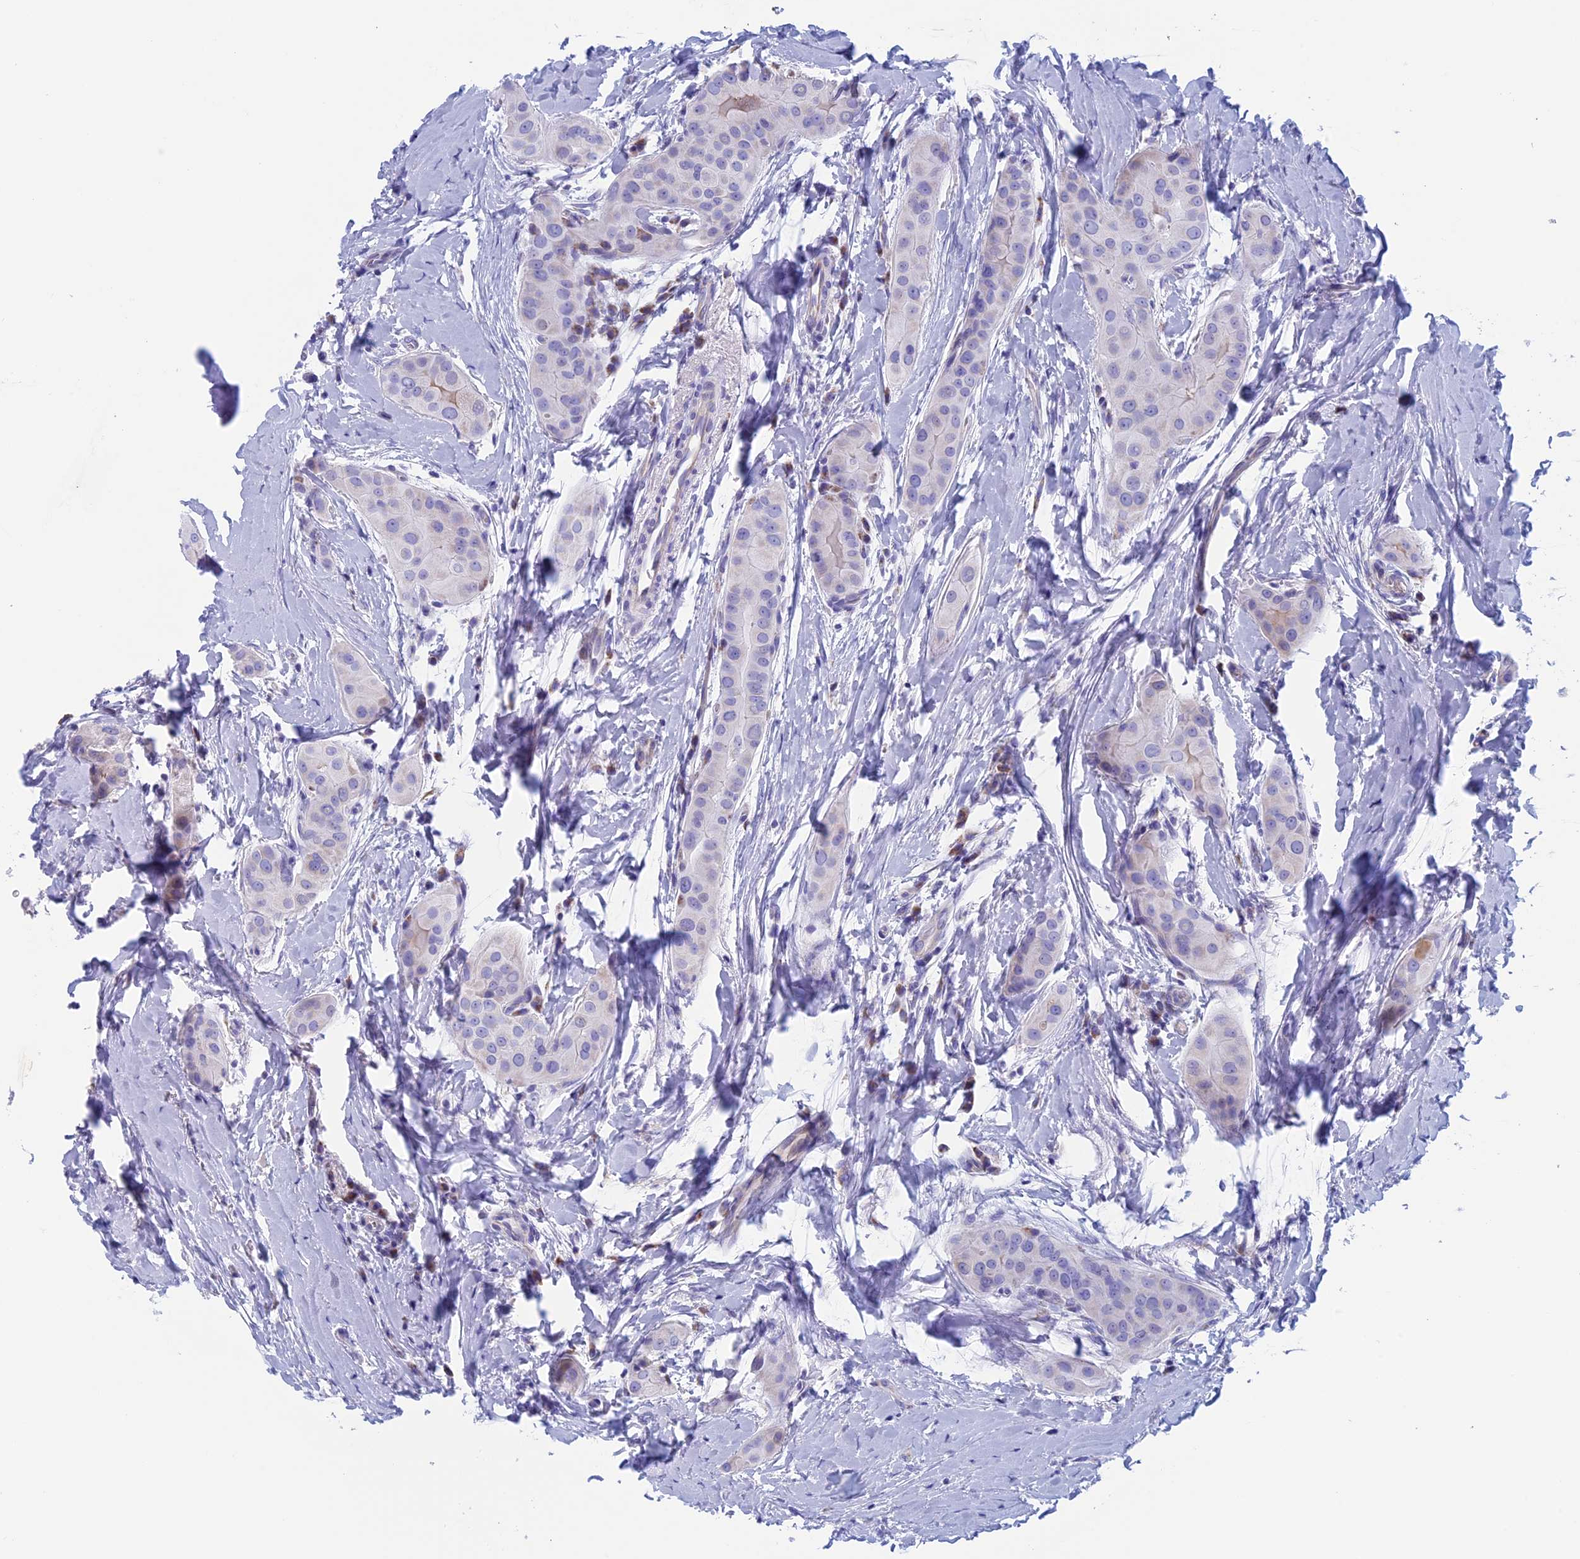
{"staining": {"intensity": "negative", "quantity": "none", "location": "none"}, "tissue": "thyroid cancer", "cell_type": "Tumor cells", "image_type": "cancer", "snomed": [{"axis": "morphology", "description": "Papillary adenocarcinoma, NOS"}, {"axis": "topography", "description": "Thyroid gland"}], "caption": "An image of human thyroid cancer (papillary adenocarcinoma) is negative for staining in tumor cells.", "gene": "NDUFB9", "patient": {"sex": "male", "age": 33}}